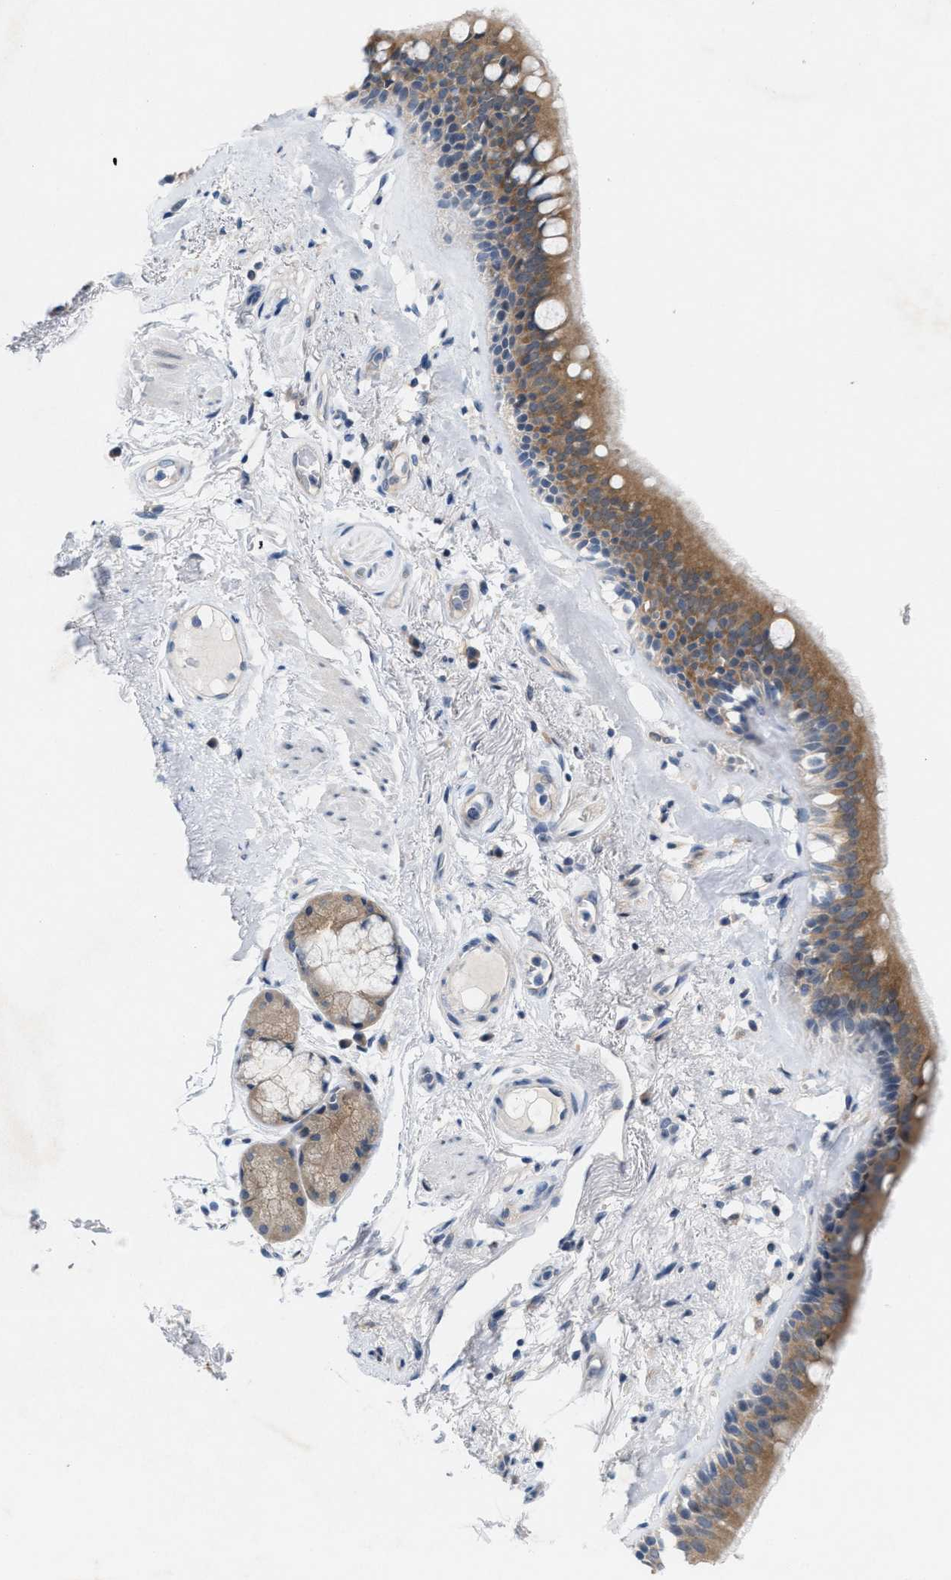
{"staining": {"intensity": "moderate", "quantity": ">75%", "location": "cytoplasmic/membranous"}, "tissue": "bronchus", "cell_type": "Respiratory epithelial cells", "image_type": "normal", "snomed": [{"axis": "morphology", "description": "Normal tissue, NOS"}, {"axis": "topography", "description": "Cartilage tissue"}], "caption": "The photomicrograph shows staining of unremarkable bronchus, revealing moderate cytoplasmic/membranous protein staining (brown color) within respiratory epithelial cells.", "gene": "WIPI2", "patient": {"sex": "female", "age": 63}}